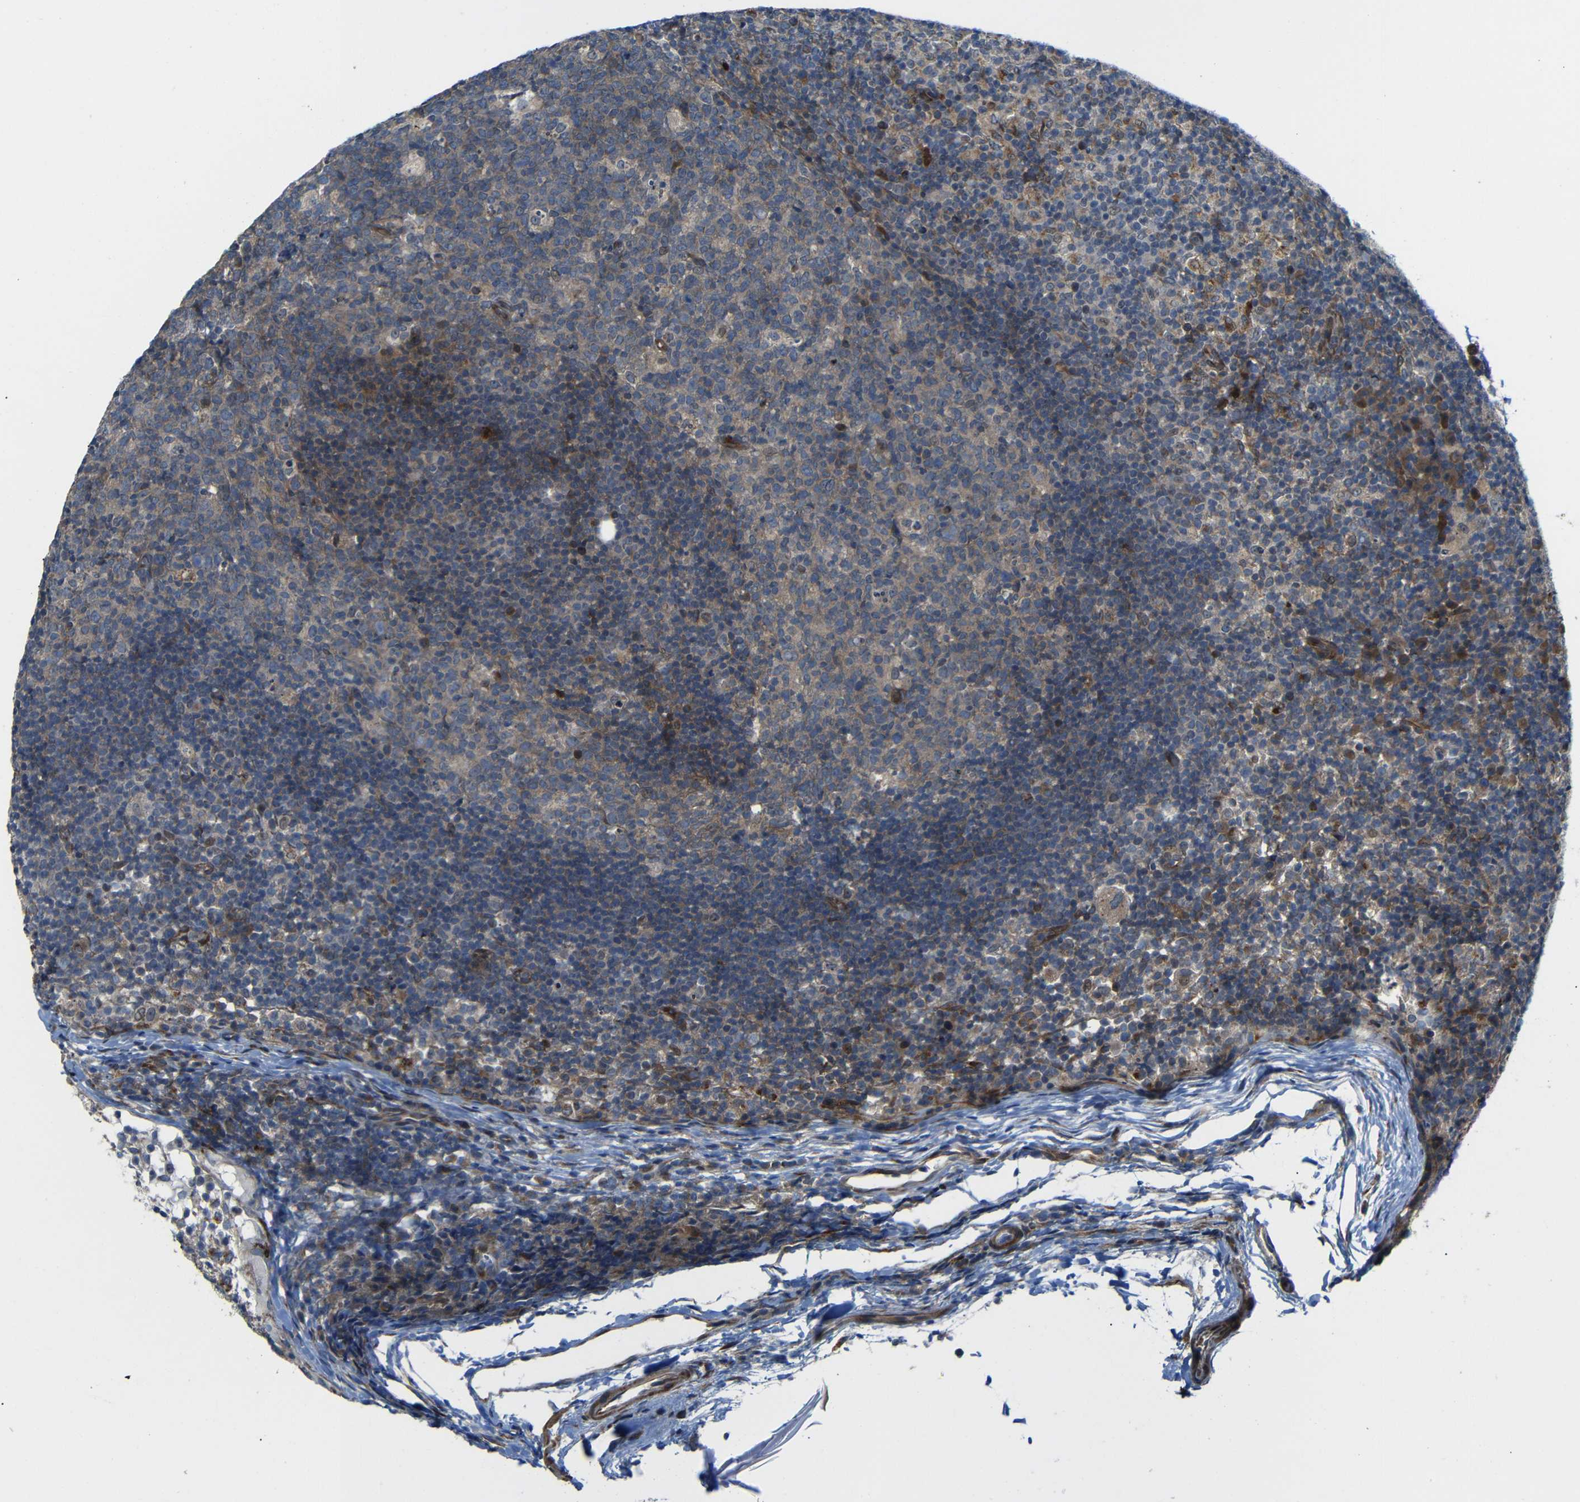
{"staining": {"intensity": "negative", "quantity": "none", "location": "none"}, "tissue": "lymph node", "cell_type": "Germinal center cells", "image_type": "normal", "snomed": [{"axis": "morphology", "description": "Normal tissue, NOS"}, {"axis": "morphology", "description": "Inflammation, NOS"}, {"axis": "topography", "description": "Lymph node"}], "caption": "Unremarkable lymph node was stained to show a protein in brown. There is no significant positivity in germinal center cells. (Immunohistochemistry, brightfield microscopy, high magnification).", "gene": "P3H2", "patient": {"sex": "male", "age": 55}}